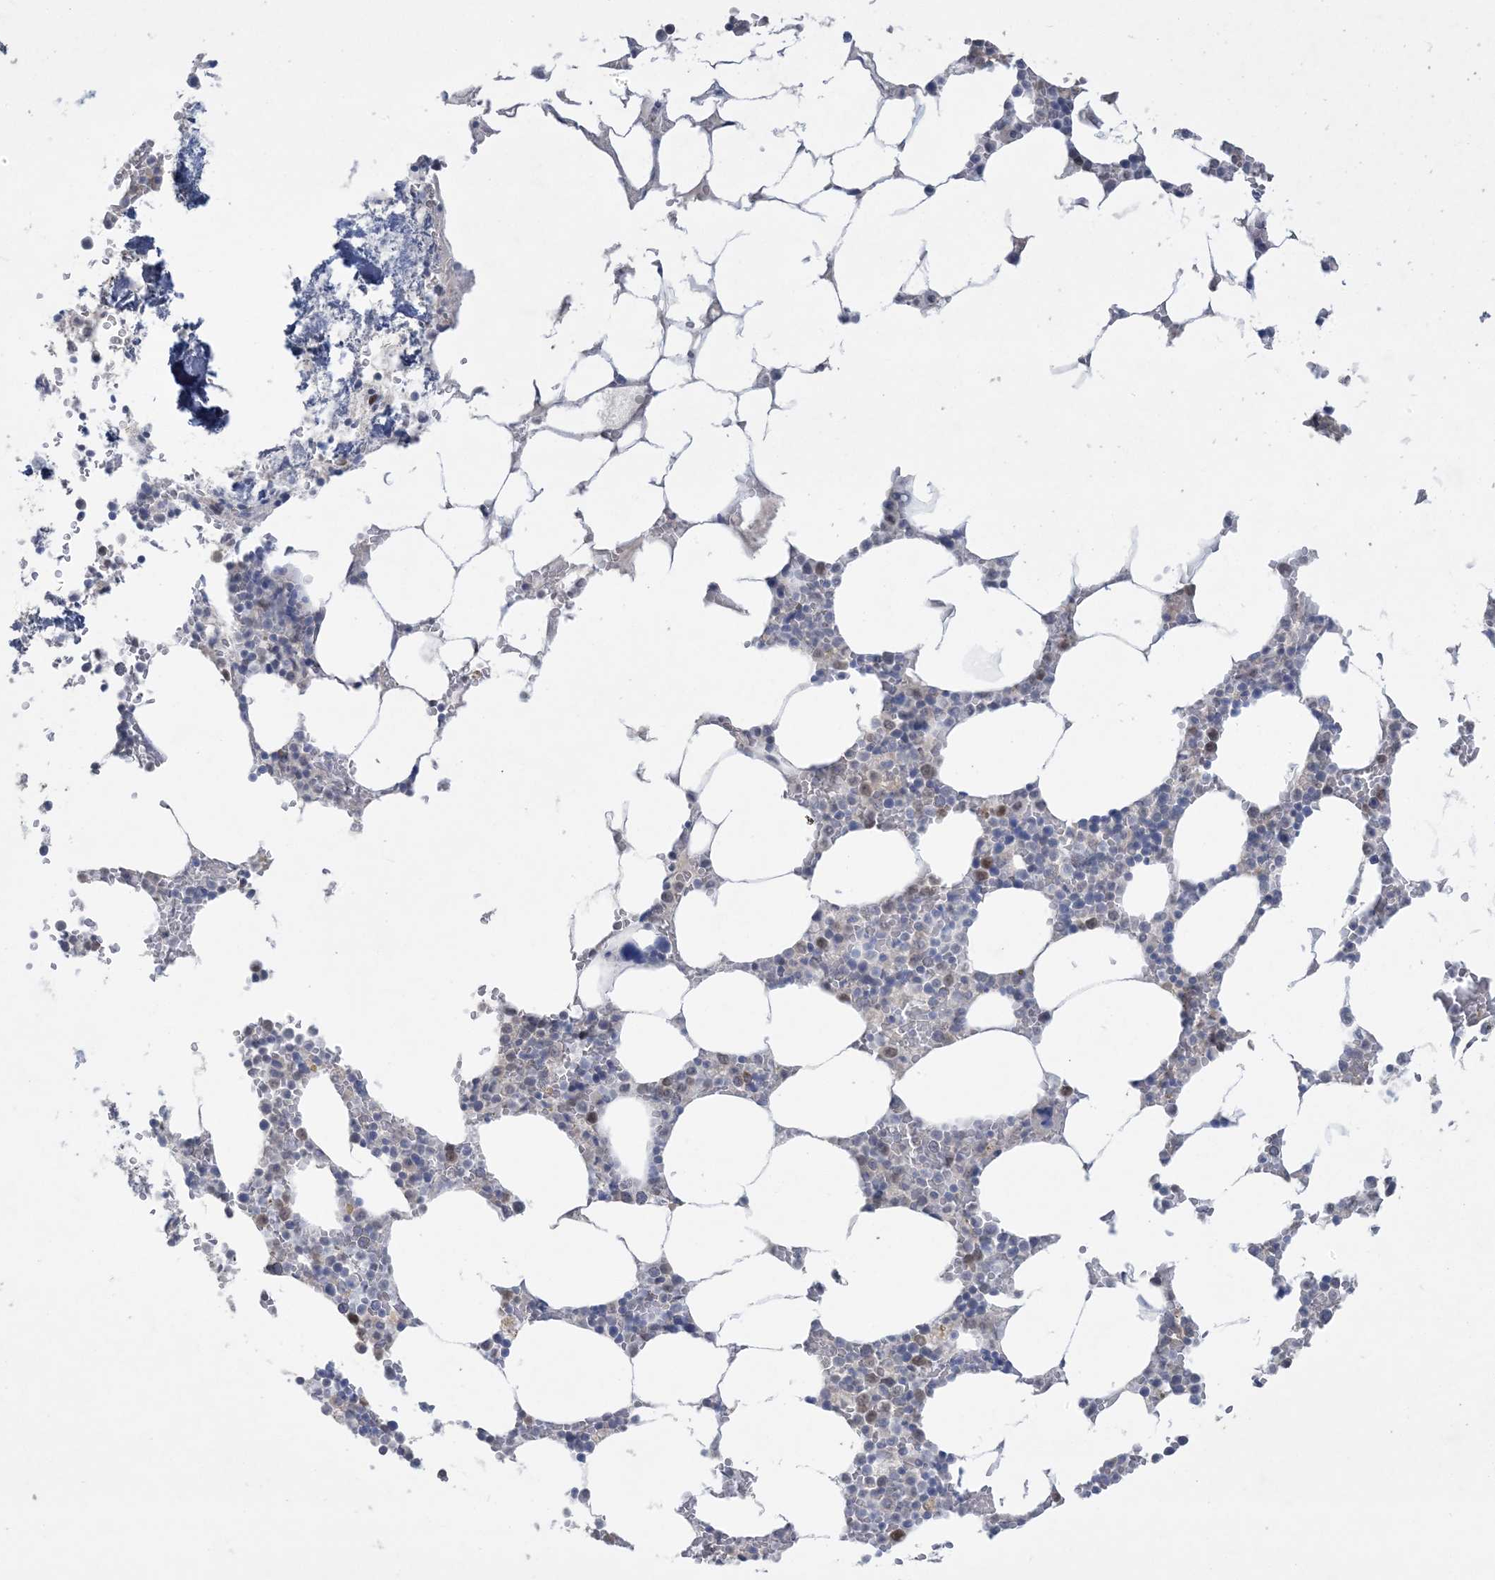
{"staining": {"intensity": "weak", "quantity": "<25%", "location": "cytoplasmic/membranous"}, "tissue": "bone marrow", "cell_type": "Hematopoietic cells", "image_type": "normal", "snomed": [{"axis": "morphology", "description": "Normal tissue, NOS"}, {"axis": "topography", "description": "Bone marrow"}], "caption": "The photomicrograph displays no significant expression in hematopoietic cells of bone marrow.", "gene": "HMGCS1", "patient": {"sex": "male", "age": 70}}